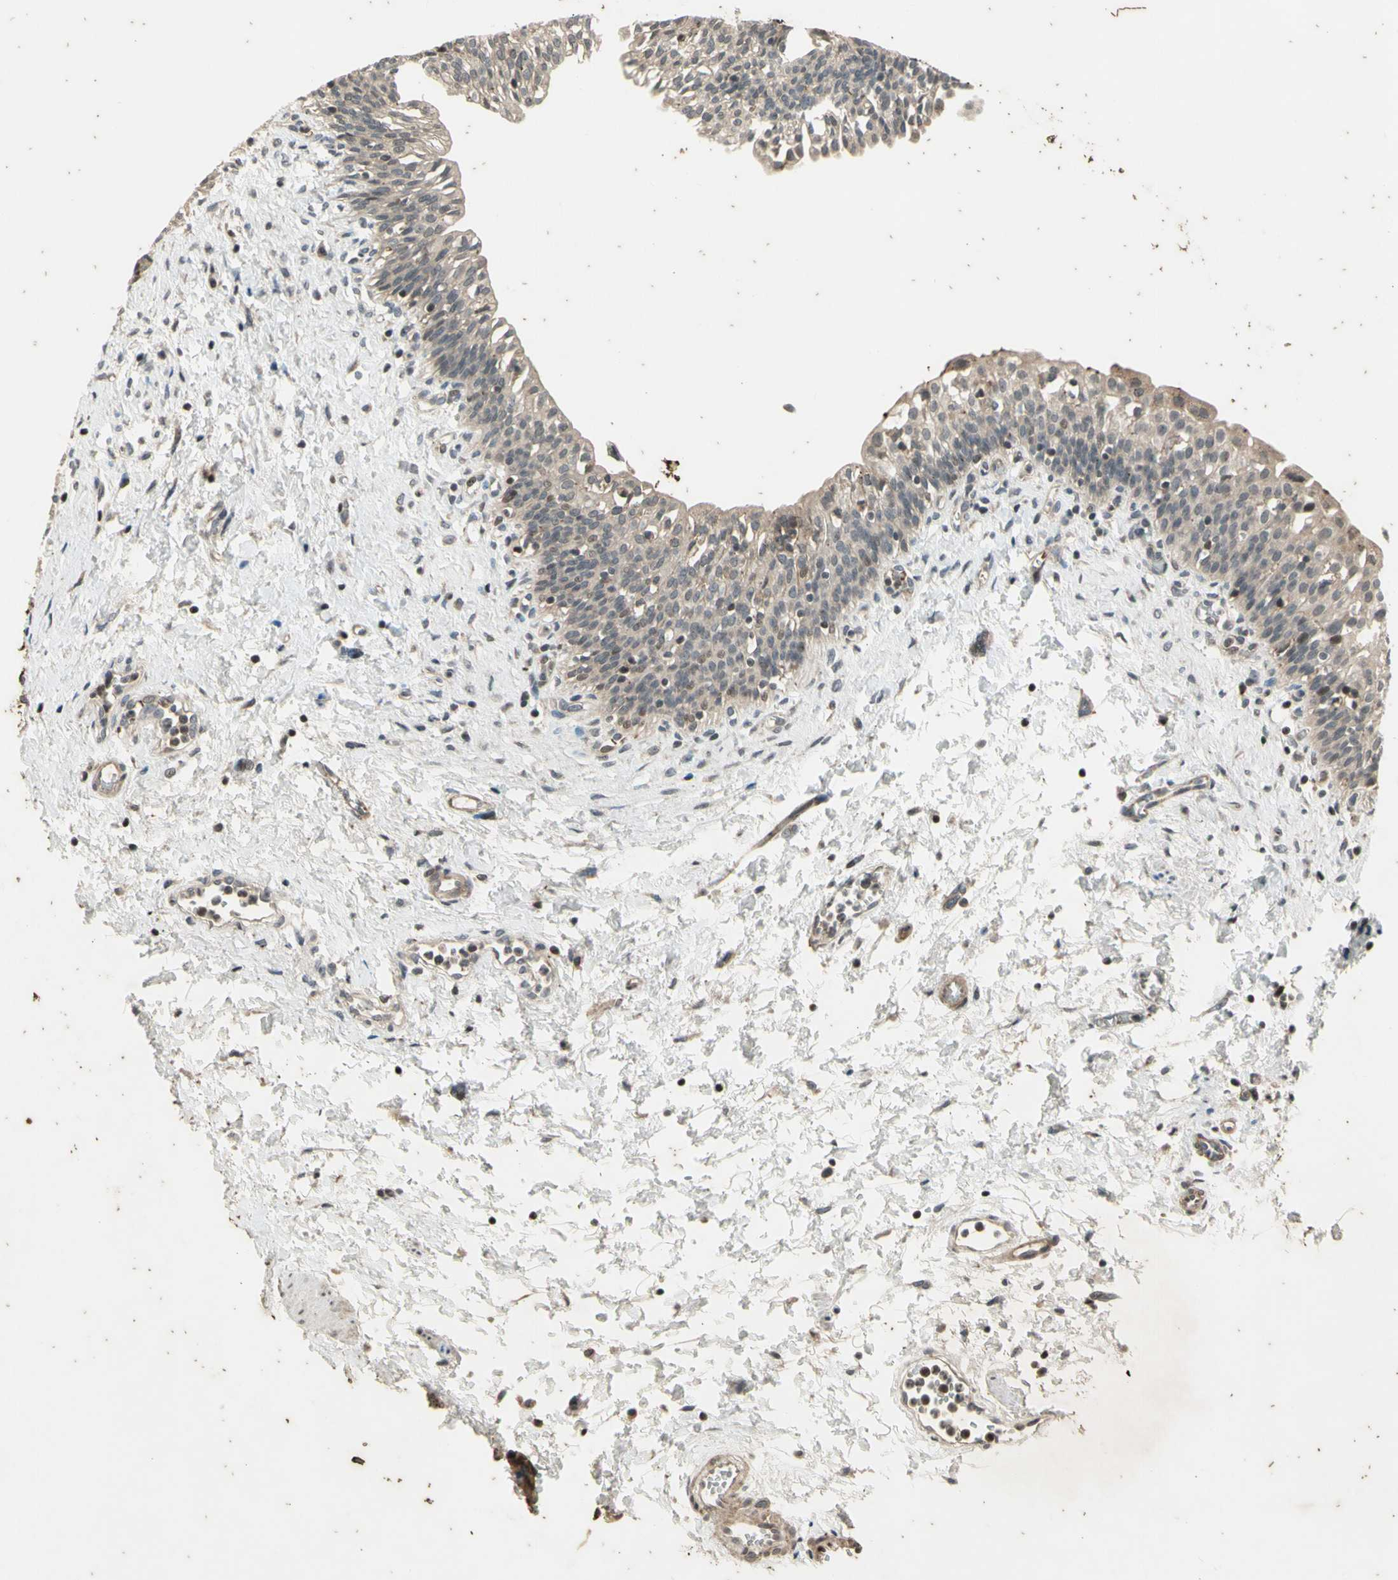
{"staining": {"intensity": "weak", "quantity": "<25%", "location": "cytoplasmic/membranous,nuclear"}, "tissue": "urinary bladder", "cell_type": "Urothelial cells", "image_type": "normal", "snomed": [{"axis": "morphology", "description": "Normal tissue, NOS"}, {"axis": "topography", "description": "Urinary bladder"}], "caption": "IHC micrograph of unremarkable human urinary bladder stained for a protein (brown), which exhibits no positivity in urothelial cells. (Stains: DAB immunohistochemistry with hematoxylin counter stain, Microscopy: brightfield microscopy at high magnification).", "gene": "EFNB2", "patient": {"sex": "male", "age": 55}}